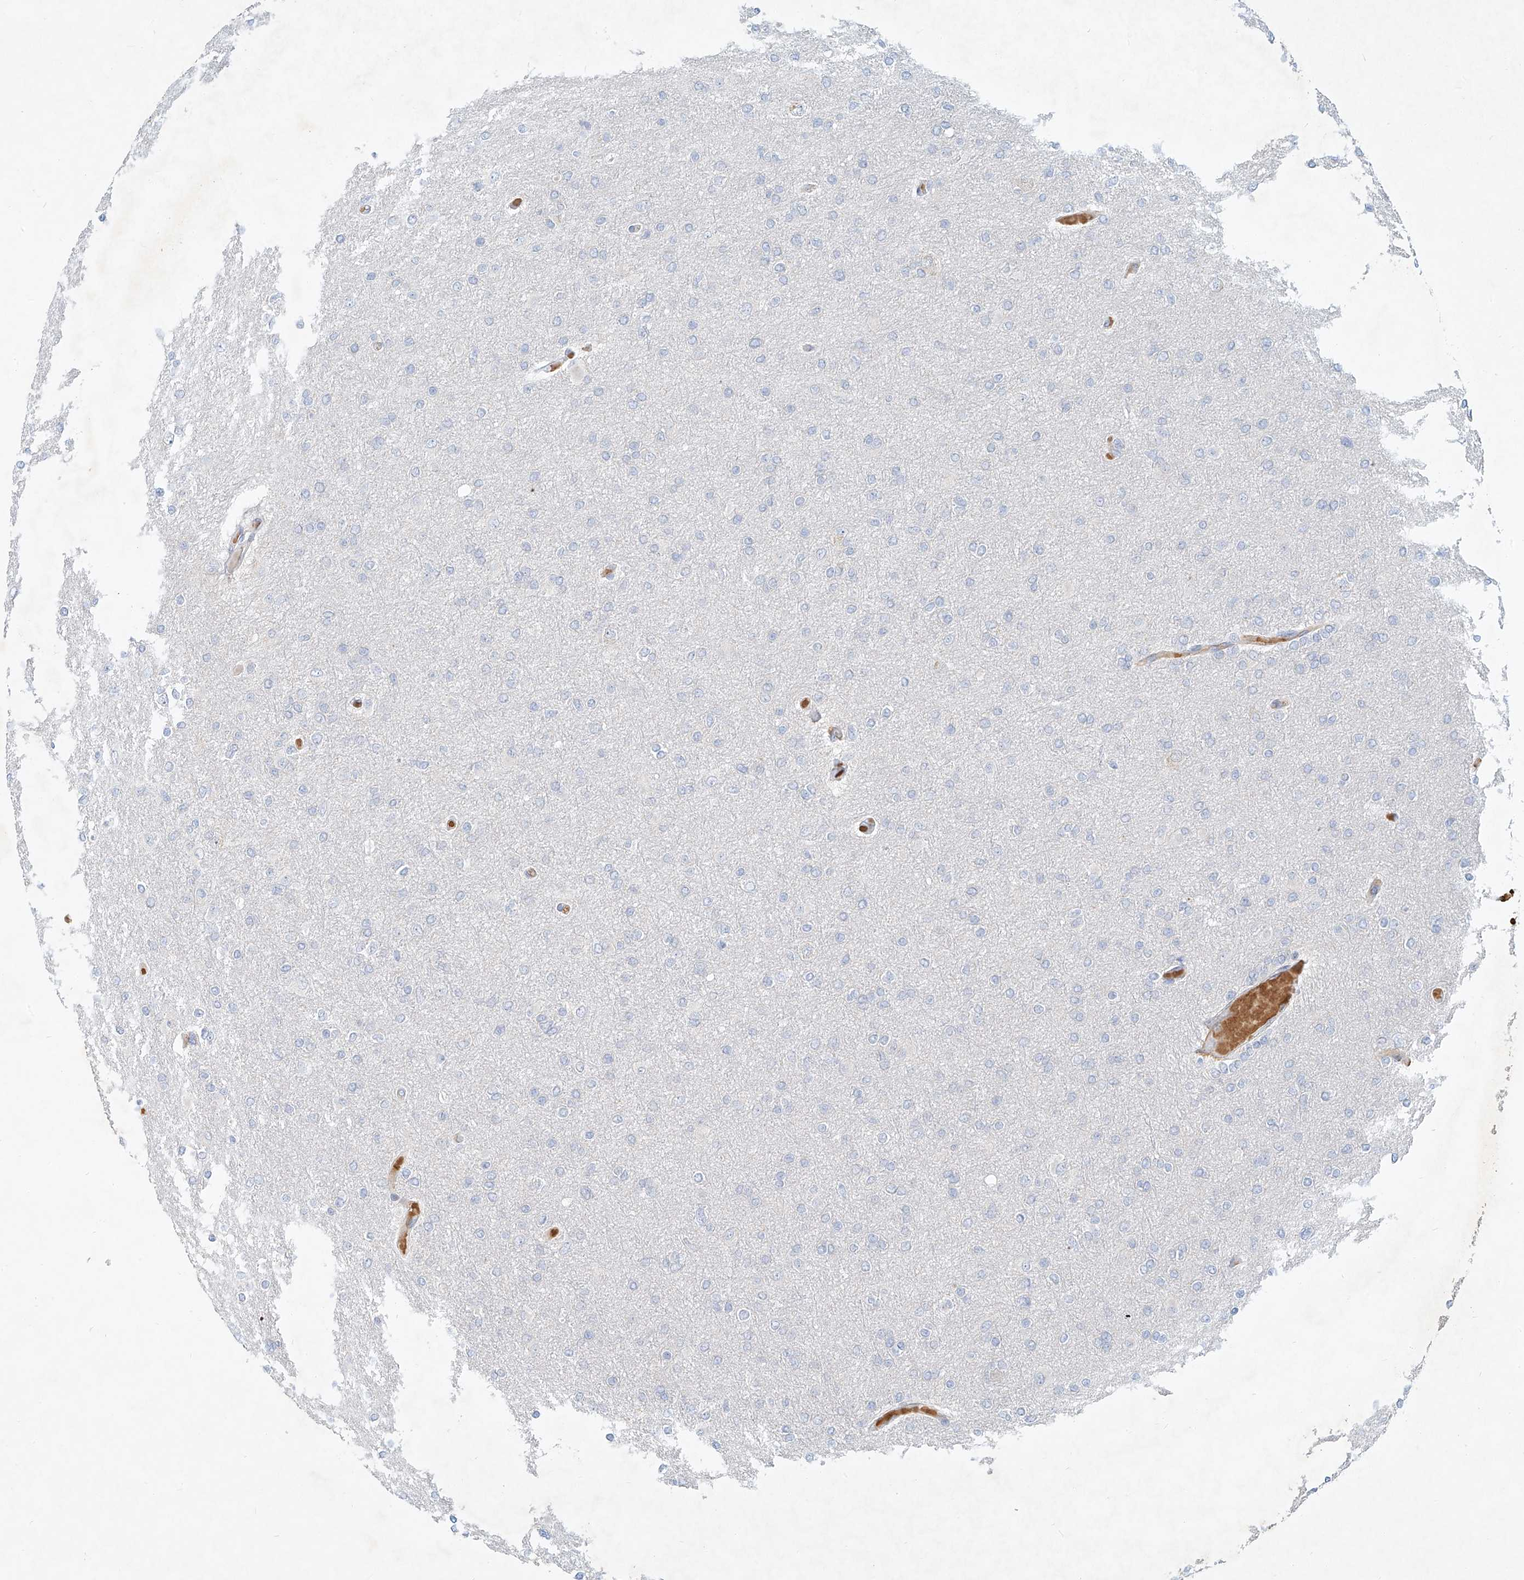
{"staining": {"intensity": "negative", "quantity": "none", "location": "none"}, "tissue": "glioma", "cell_type": "Tumor cells", "image_type": "cancer", "snomed": [{"axis": "morphology", "description": "Glioma, malignant, High grade"}, {"axis": "topography", "description": "Cerebral cortex"}], "caption": "Tumor cells are negative for protein expression in human malignant high-grade glioma.", "gene": "SYTL3", "patient": {"sex": "female", "age": 36}}